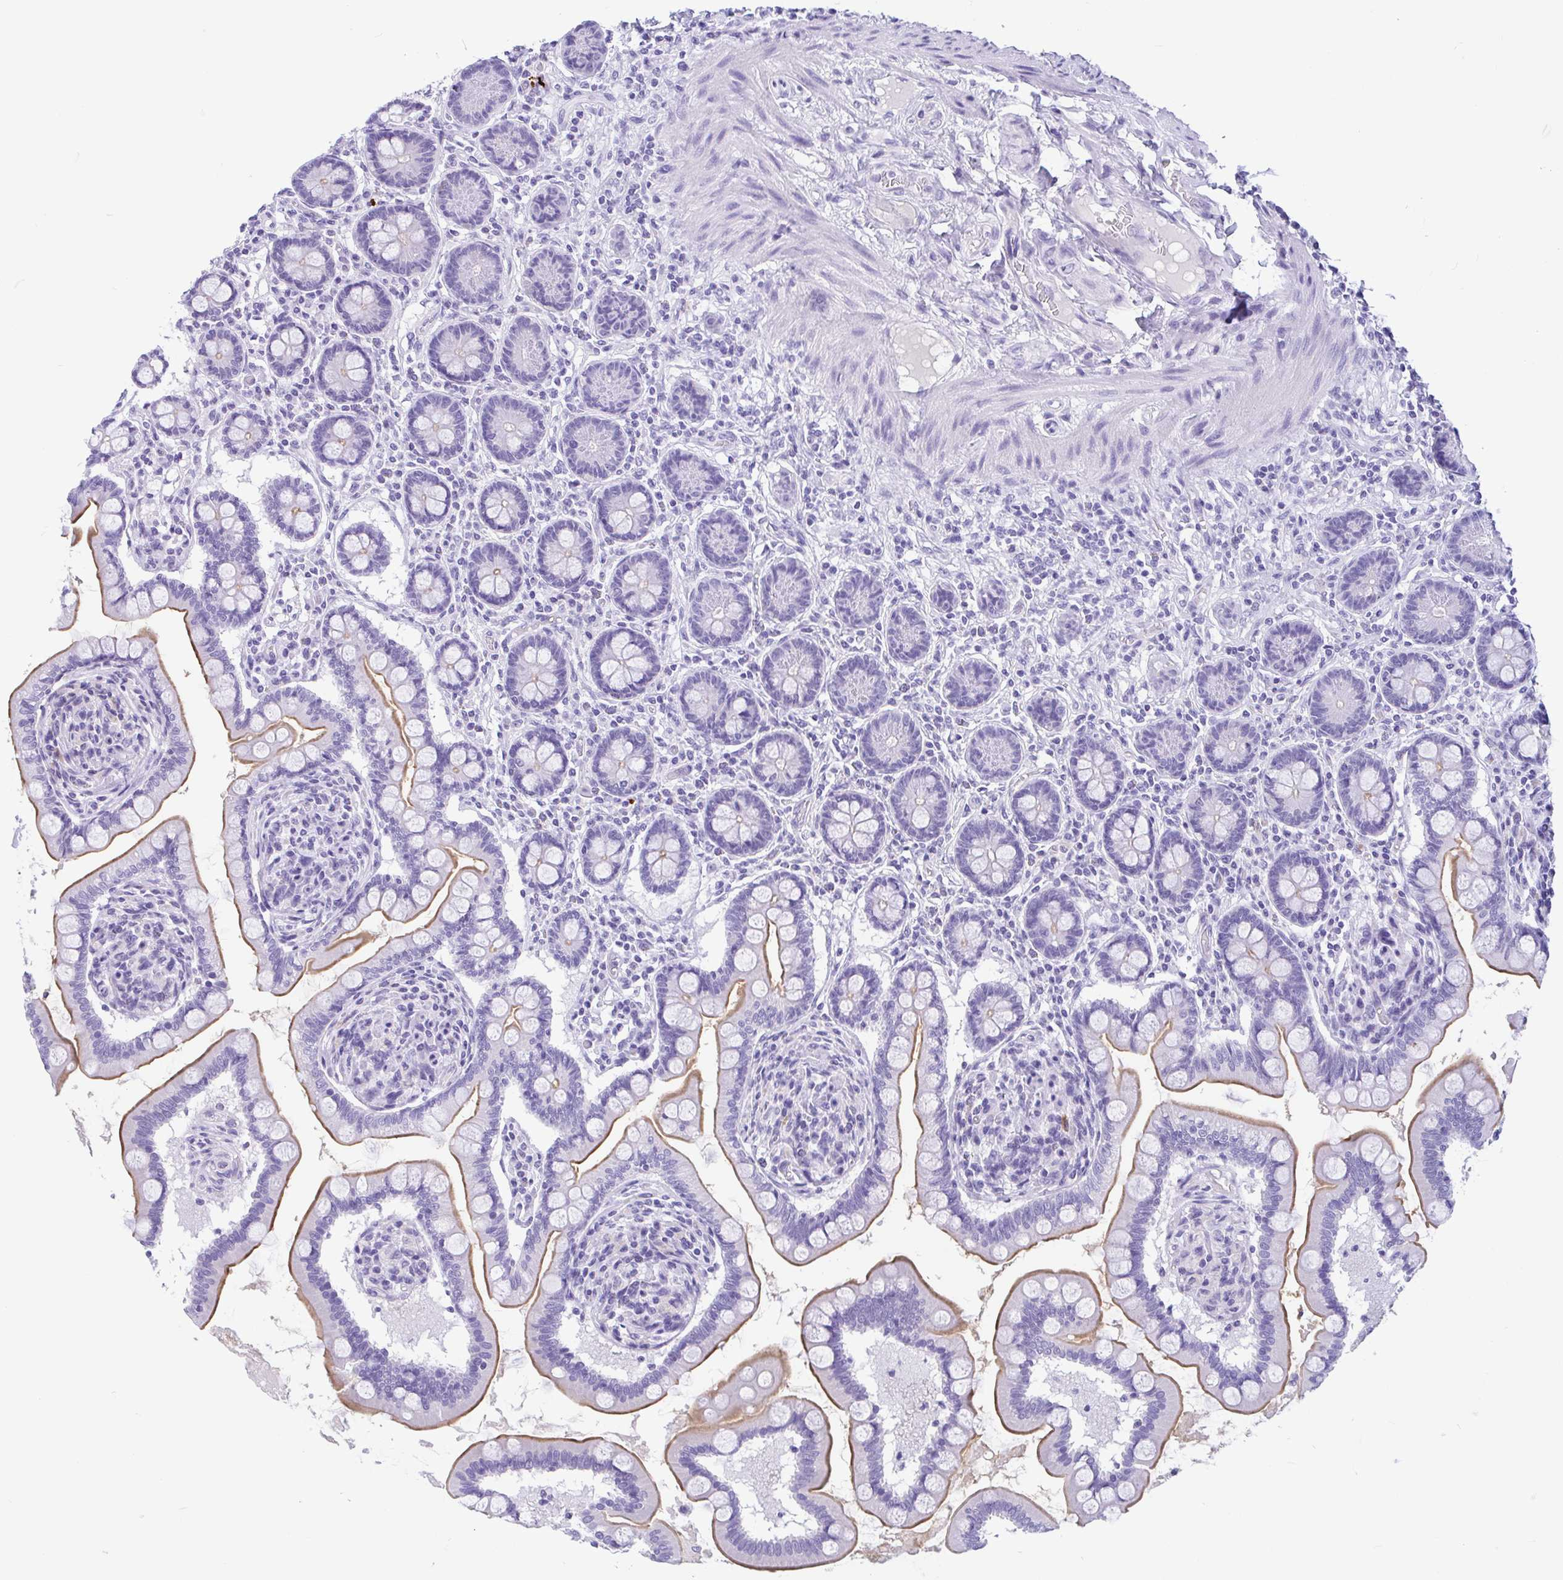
{"staining": {"intensity": "moderate", "quantity": "25%-75%", "location": "cytoplasmic/membranous"}, "tissue": "small intestine", "cell_type": "Glandular cells", "image_type": "normal", "snomed": [{"axis": "morphology", "description": "Normal tissue, NOS"}, {"axis": "topography", "description": "Small intestine"}], "caption": "Glandular cells demonstrate medium levels of moderate cytoplasmic/membranous staining in approximately 25%-75% of cells in benign human small intestine.", "gene": "ZNF319", "patient": {"sex": "female", "age": 64}}